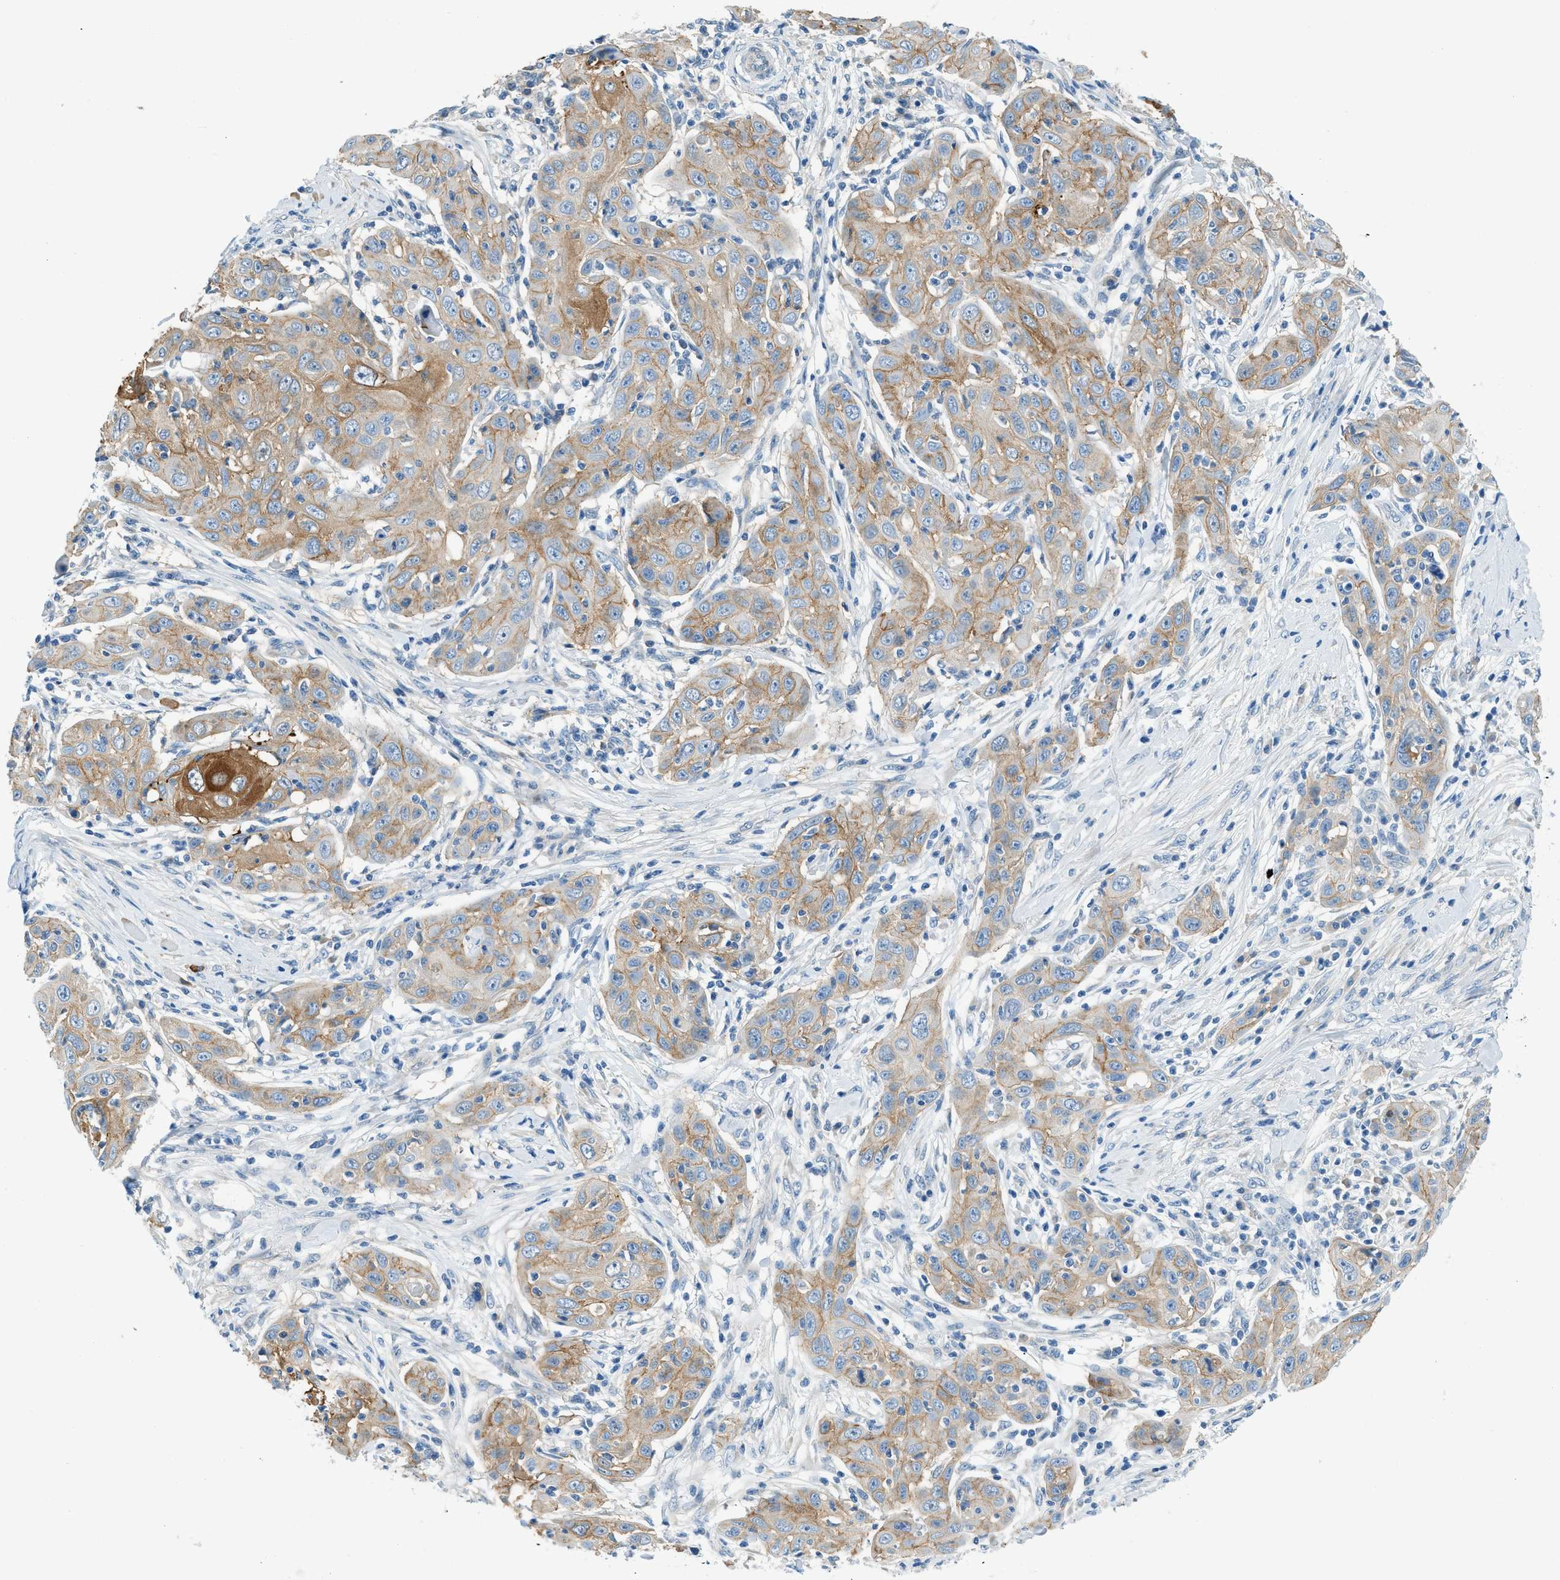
{"staining": {"intensity": "weak", "quantity": "25%-75%", "location": "cytoplasmic/membranous"}, "tissue": "skin cancer", "cell_type": "Tumor cells", "image_type": "cancer", "snomed": [{"axis": "morphology", "description": "Squamous cell carcinoma, NOS"}, {"axis": "topography", "description": "Skin"}], "caption": "IHC micrograph of neoplastic tissue: human squamous cell carcinoma (skin) stained using IHC shows low levels of weak protein expression localized specifically in the cytoplasmic/membranous of tumor cells, appearing as a cytoplasmic/membranous brown color.", "gene": "ZNF367", "patient": {"sex": "female", "age": 88}}